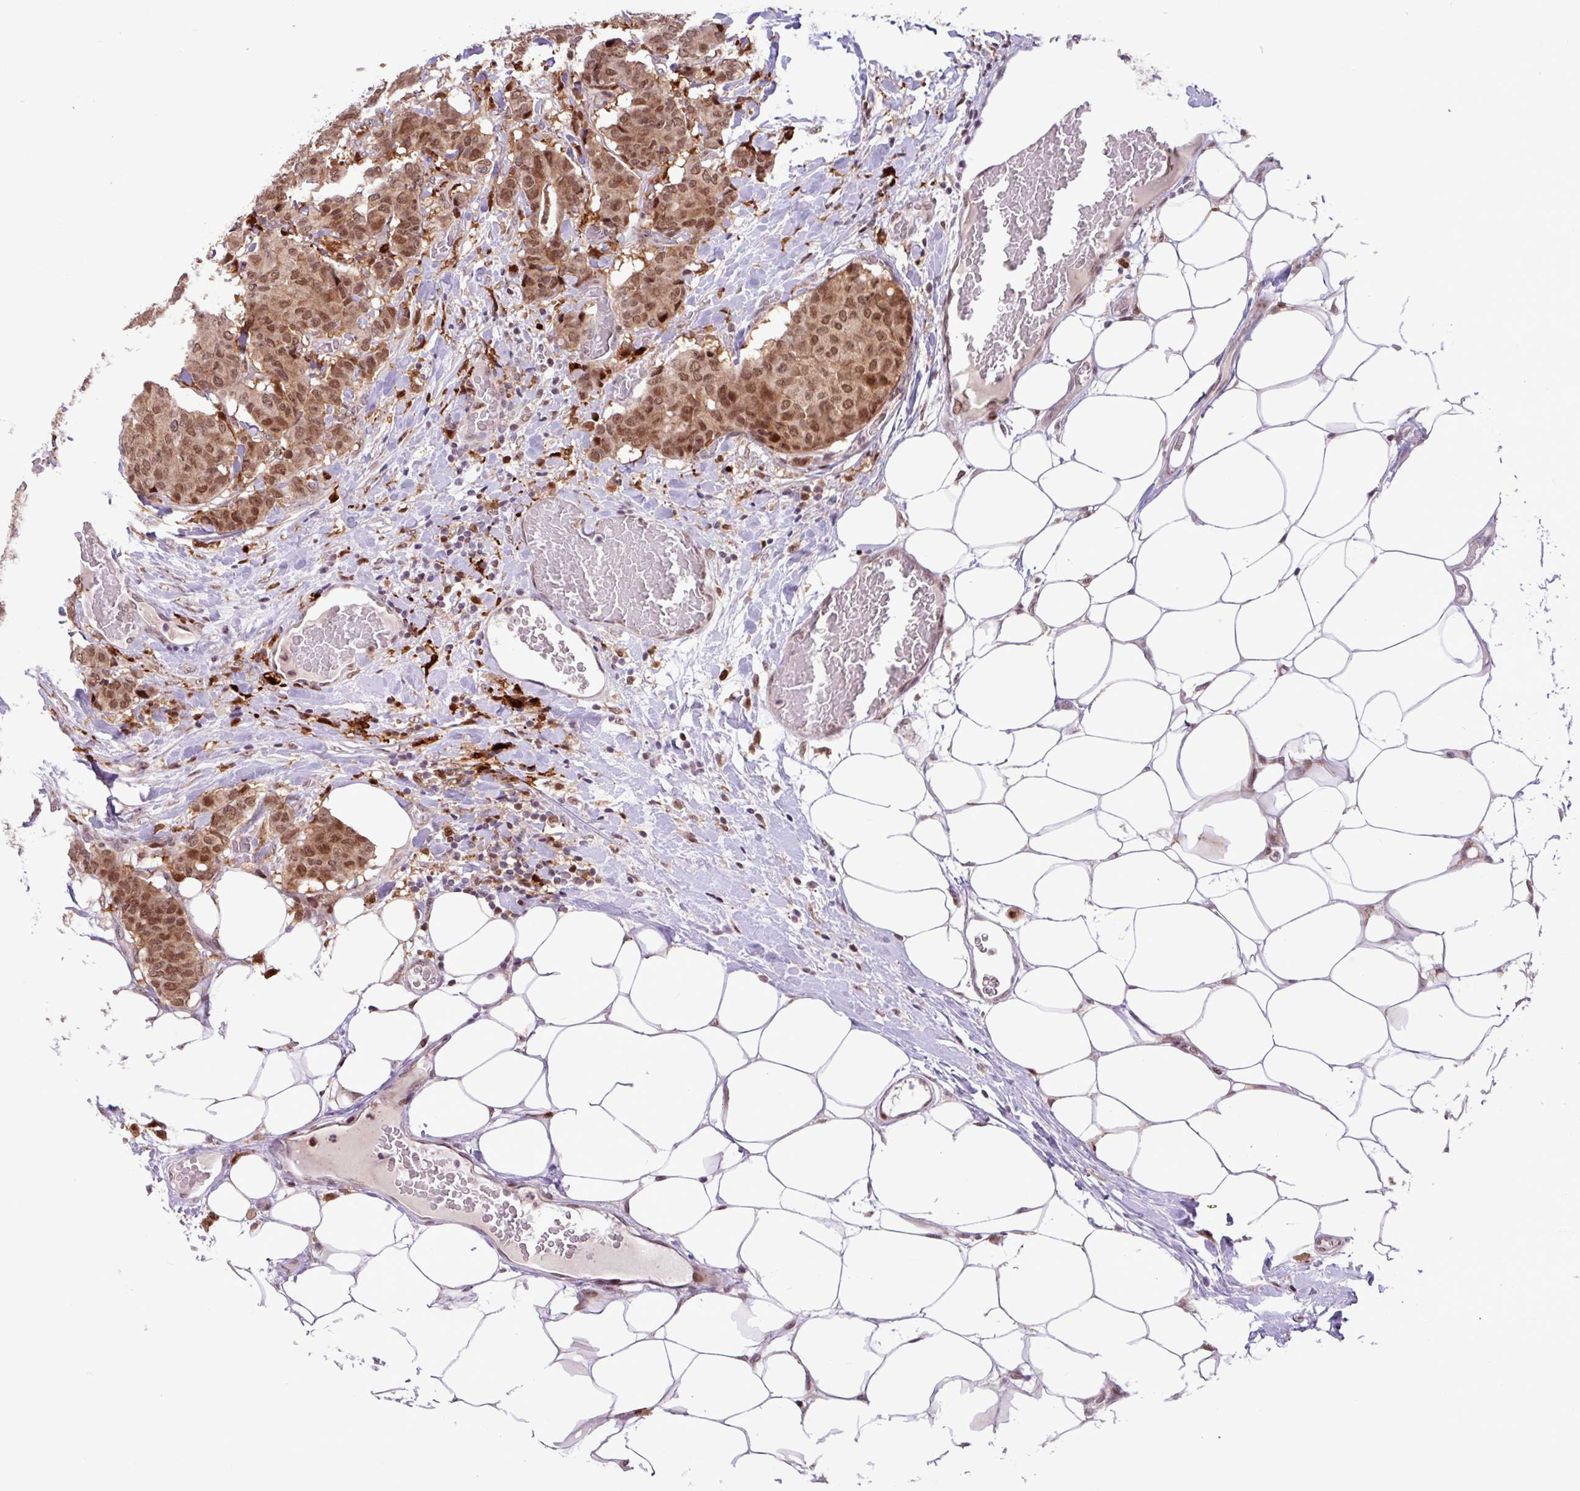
{"staining": {"intensity": "moderate", "quantity": ">75%", "location": "nuclear"}, "tissue": "breast cancer", "cell_type": "Tumor cells", "image_type": "cancer", "snomed": [{"axis": "morphology", "description": "Duct carcinoma"}, {"axis": "topography", "description": "Breast"}], "caption": "This is a photomicrograph of IHC staining of breast infiltrating ductal carcinoma, which shows moderate expression in the nuclear of tumor cells.", "gene": "BRD3", "patient": {"sex": "female", "age": 75}}